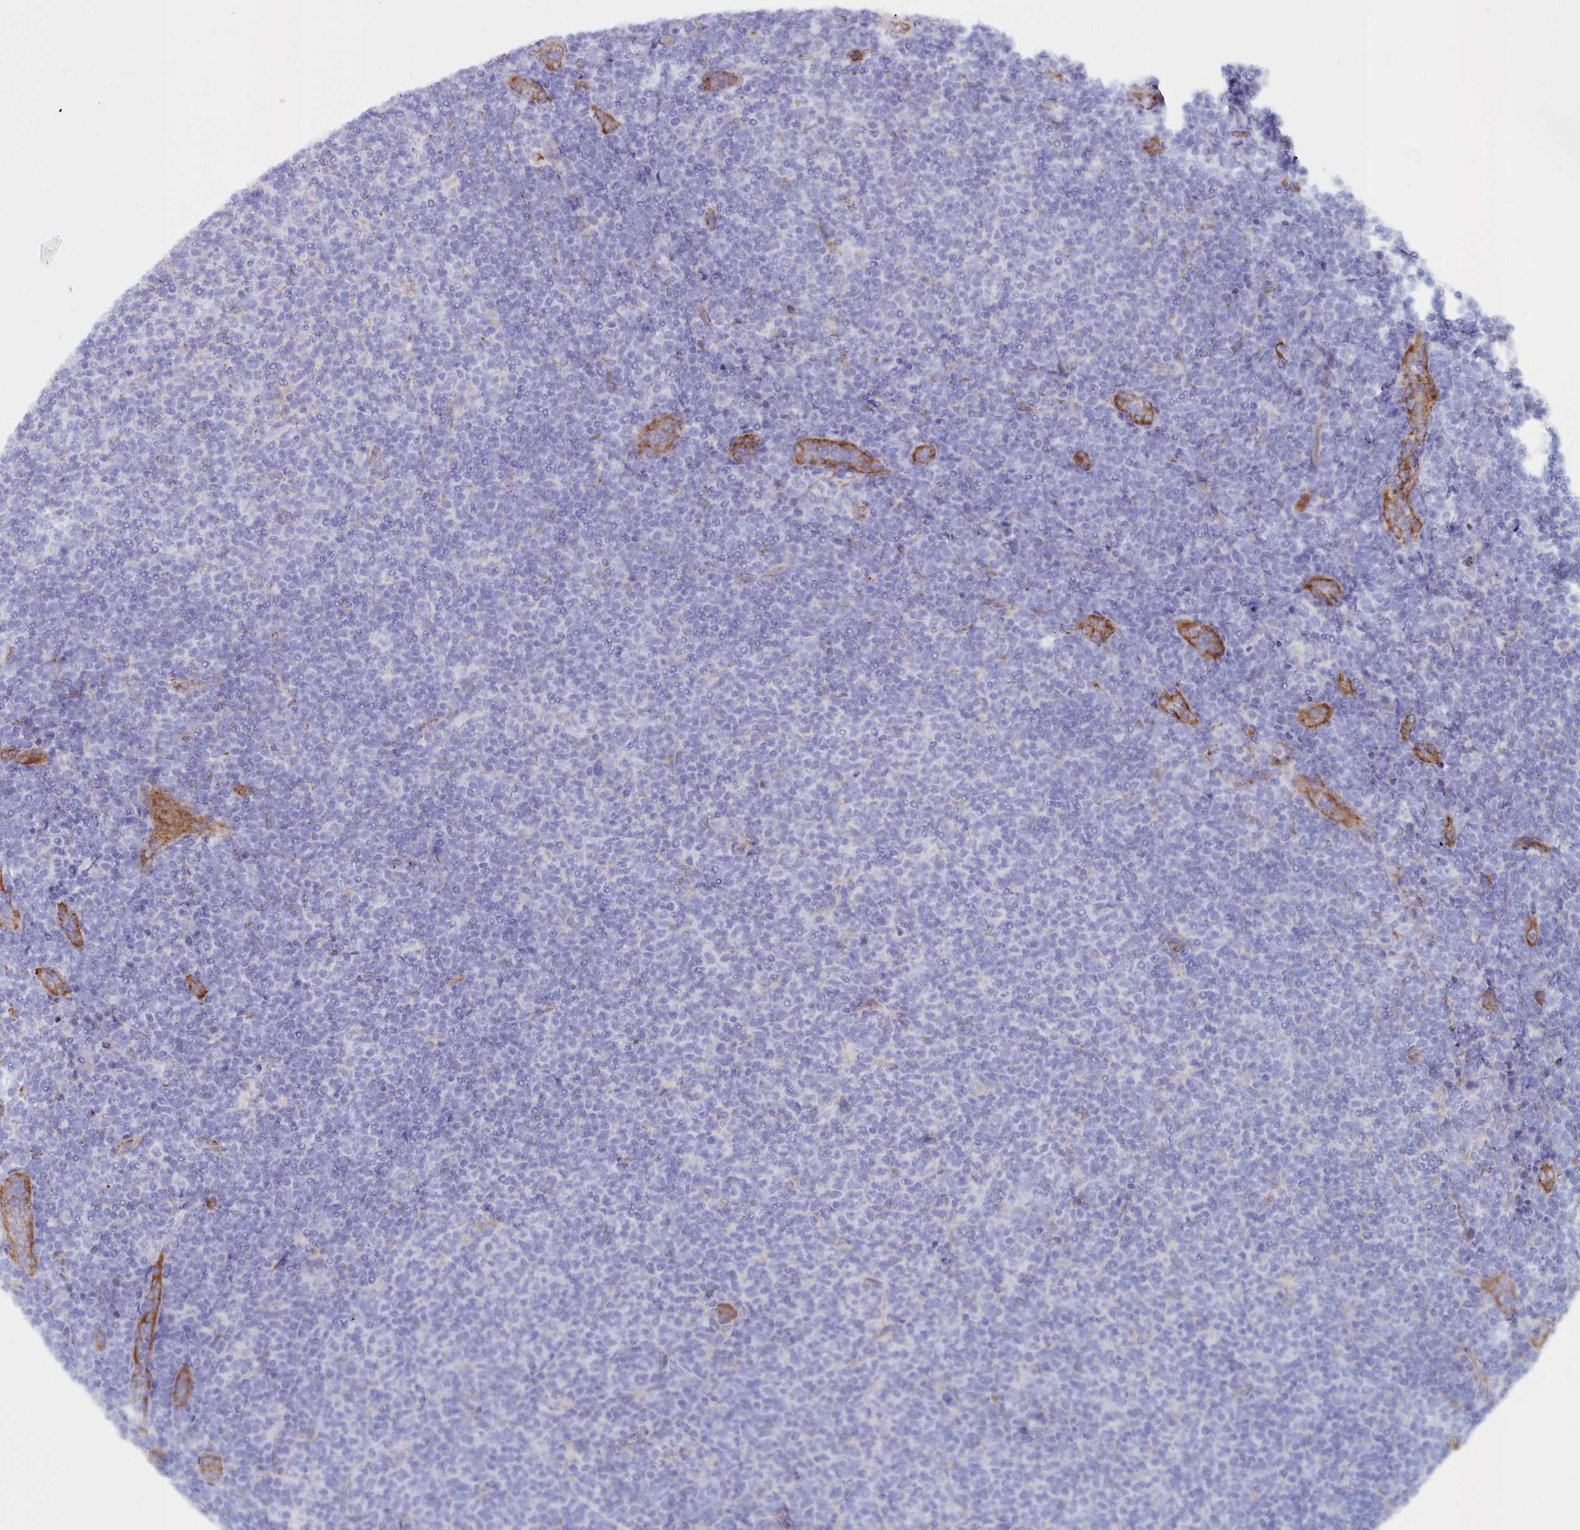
{"staining": {"intensity": "negative", "quantity": "none", "location": "none"}, "tissue": "lymphoma", "cell_type": "Tumor cells", "image_type": "cancer", "snomed": [{"axis": "morphology", "description": "Malignant lymphoma, non-Hodgkin's type, Low grade"}, {"axis": "topography", "description": "Lymph node"}], "caption": "This is a micrograph of immunohistochemistry staining of malignant lymphoma, non-Hodgkin's type (low-grade), which shows no staining in tumor cells.", "gene": "SLC49A3", "patient": {"sex": "male", "age": 66}}